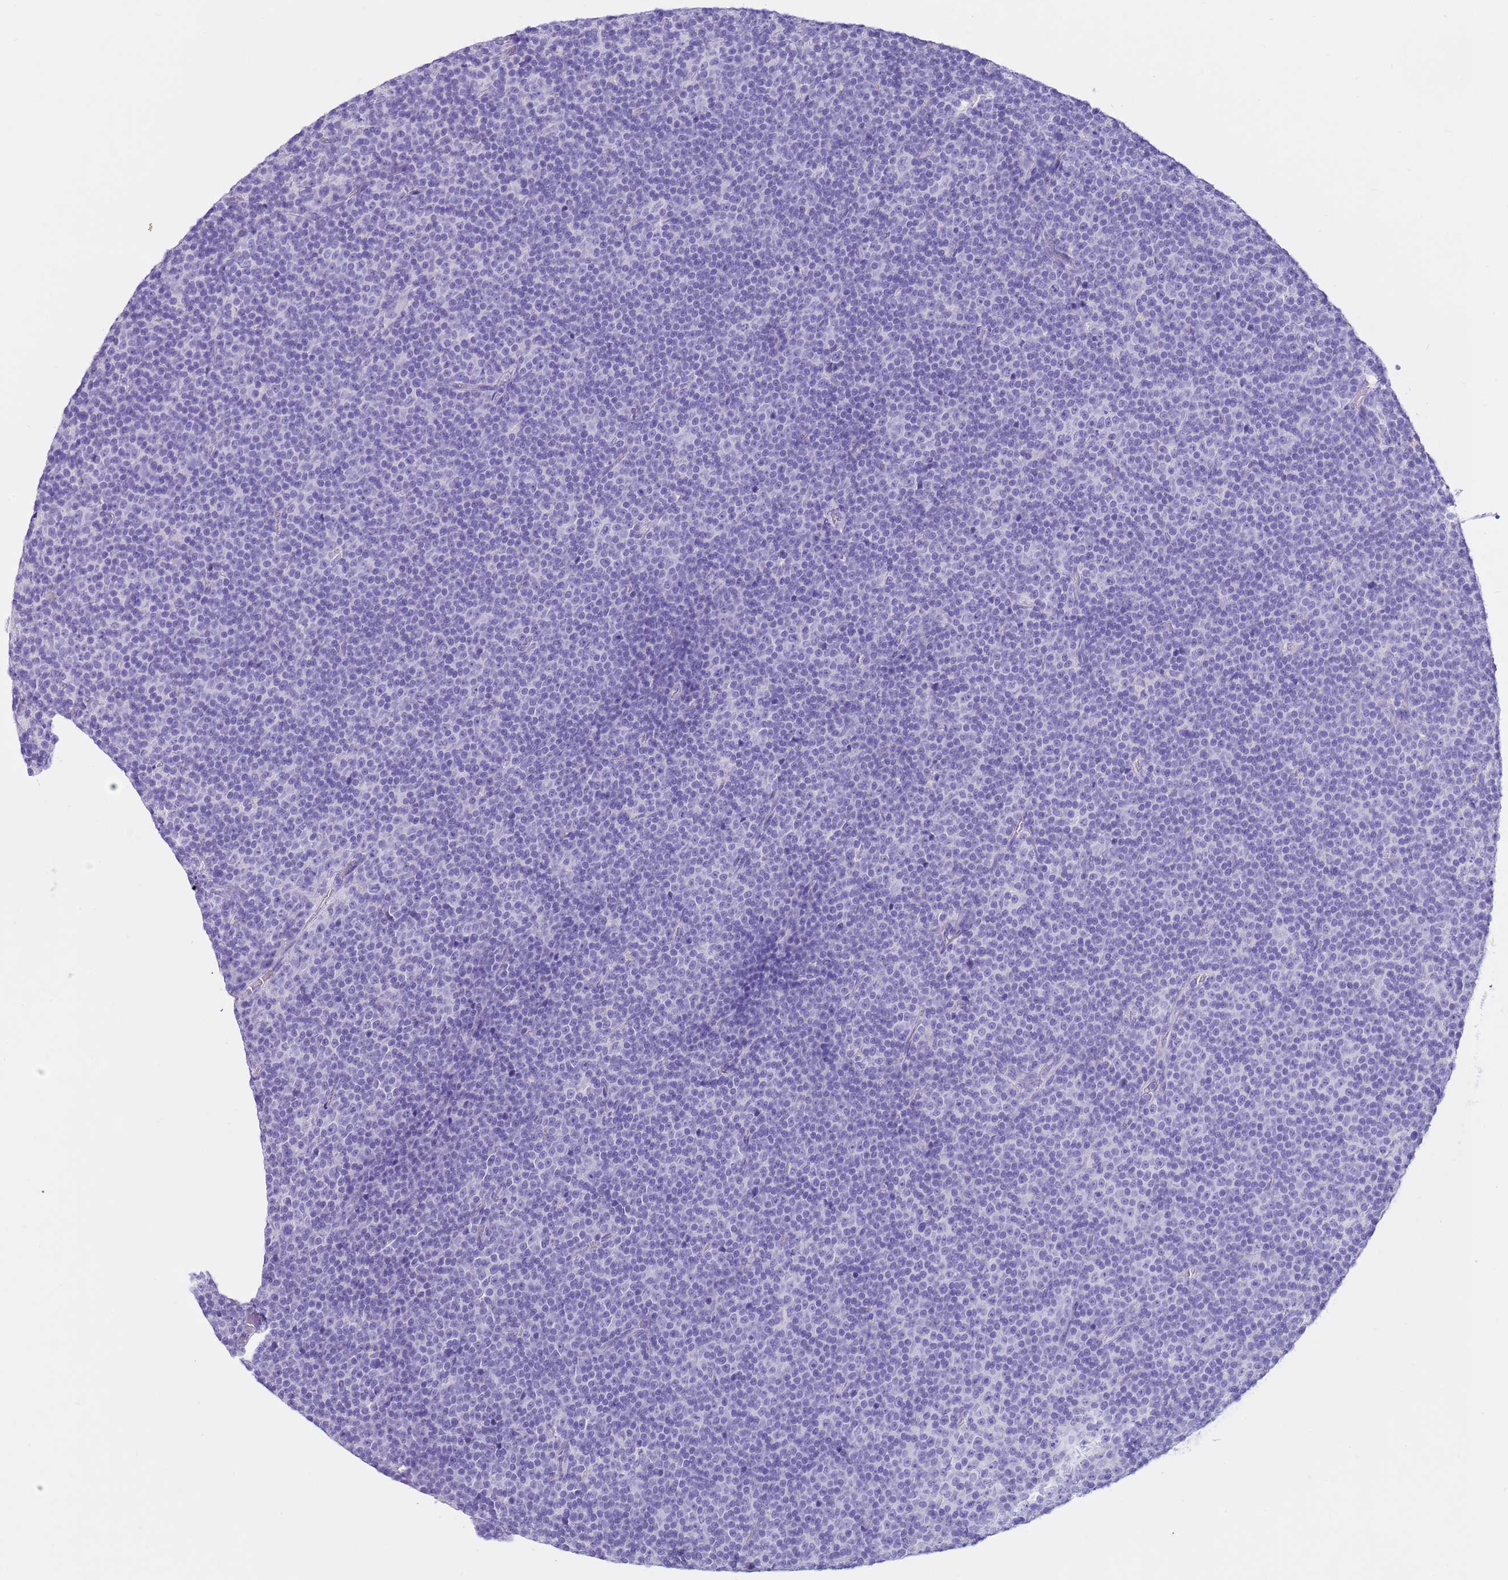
{"staining": {"intensity": "negative", "quantity": "none", "location": "none"}, "tissue": "lymphoma", "cell_type": "Tumor cells", "image_type": "cancer", "snomed": [{"axis": "morphology", "description": "Malignant lymphoma, non-Hodgkin's type, Low grade"}, {"axis": "topography", "description": "Lymph node"}], "caption": "There is no significant positivity in tumor cells of lymphoma.", "gene": "CPB1", "patient": {"sex": "female", "age": 67}}